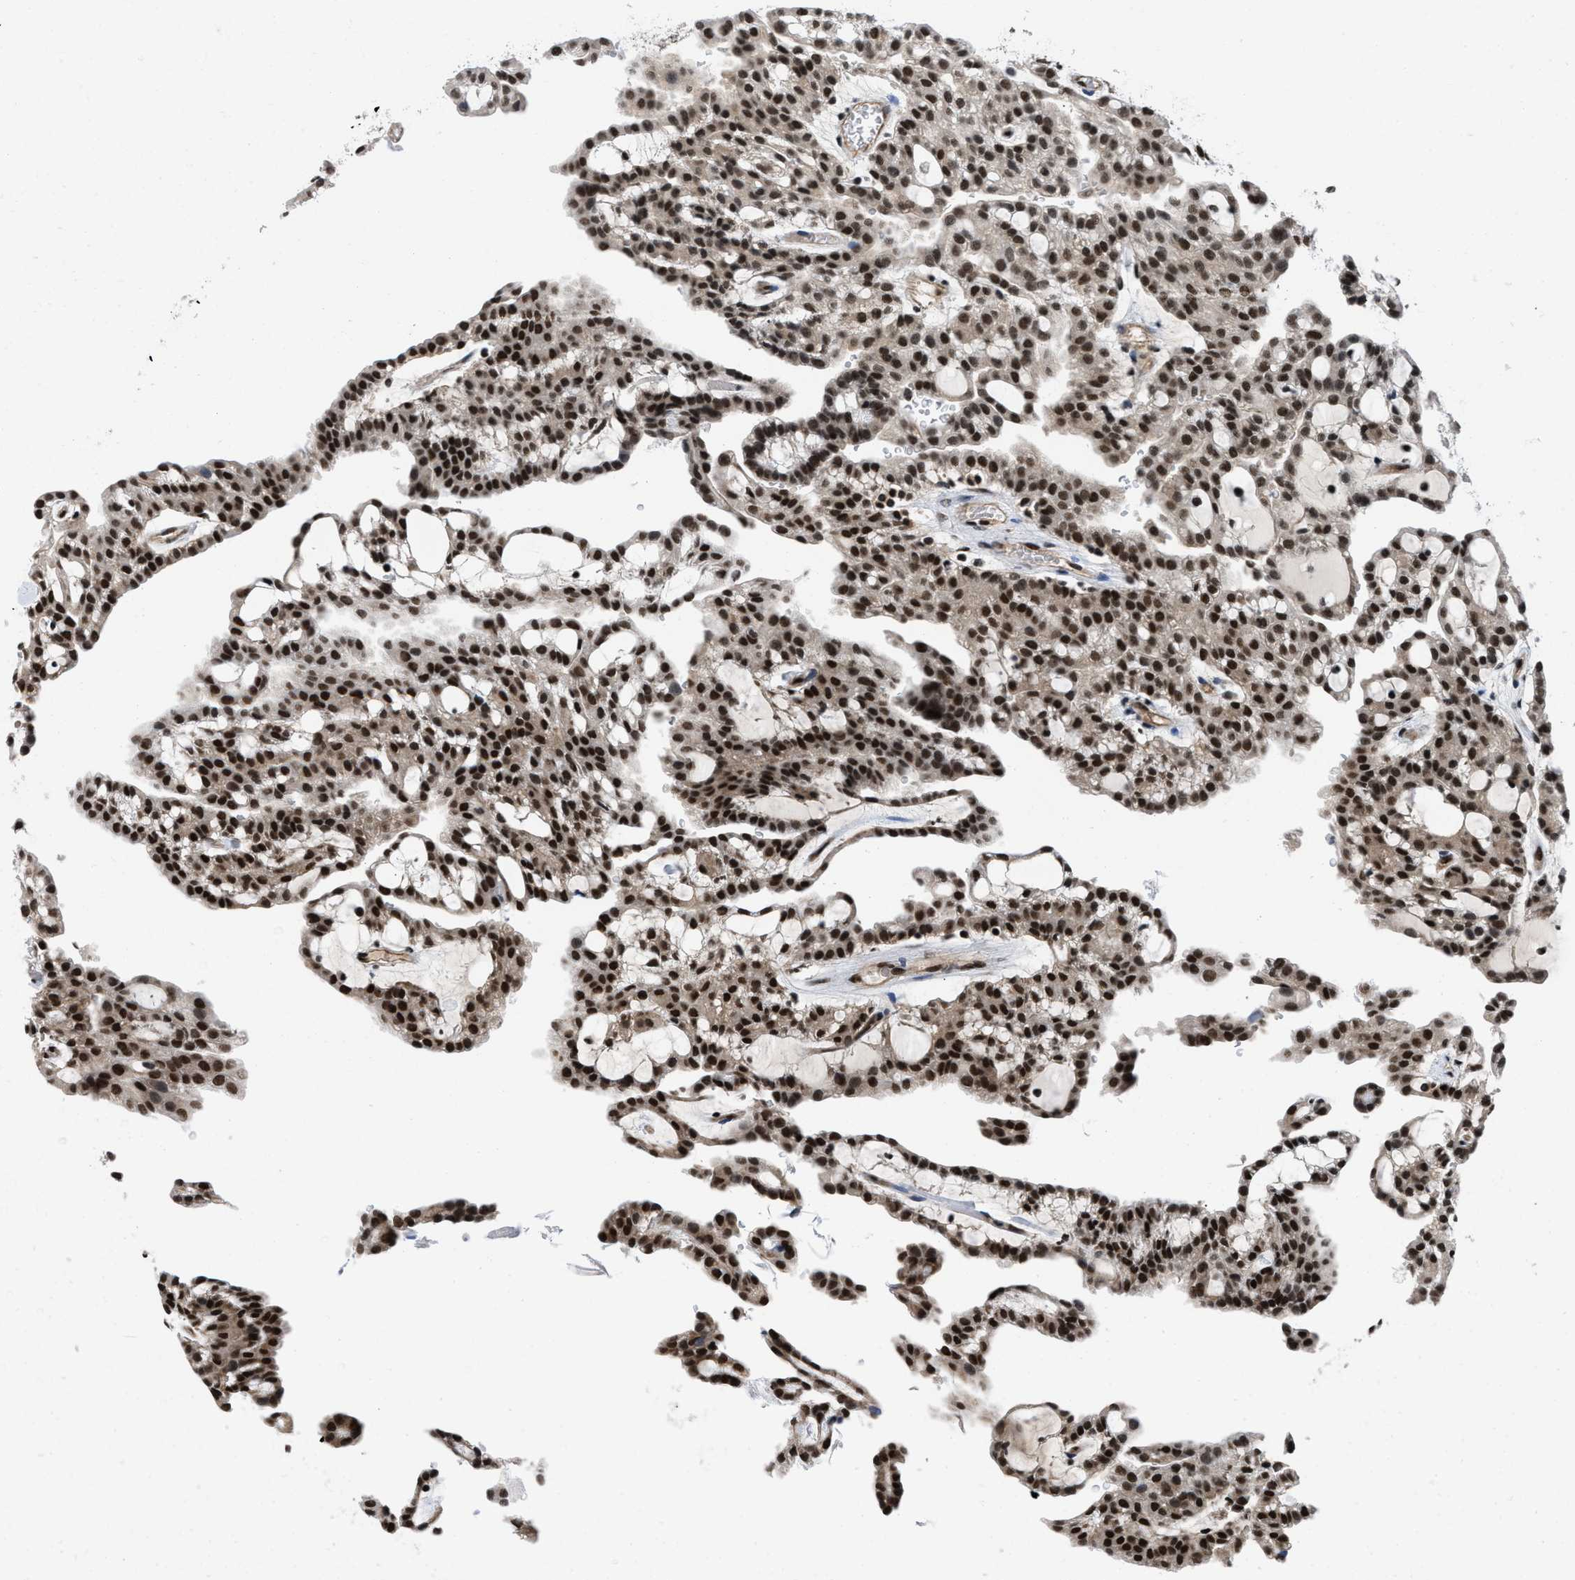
{"staining": {"intensity": "strong", "quantity": ">75%", "location": "nuclear"}, "tissue": "renal cancer", "cell_type": "Tumor cells", "image_type": "cancer", "snomed": [{"axis": "morphology", "description": "Adenocarcinoma, NOS"}, {"axis": "topography", "description": "Kidney"}], "caption": "Protein staining demonstrates strong nuclear staining in approximately >75% of tumor cells in renal cancer (adenocarcinoma). (Brightfield microscopy of DAB IHC at high magnification).", "gene": "SAFB", "patient": {"sex": "male", "age": 63}}